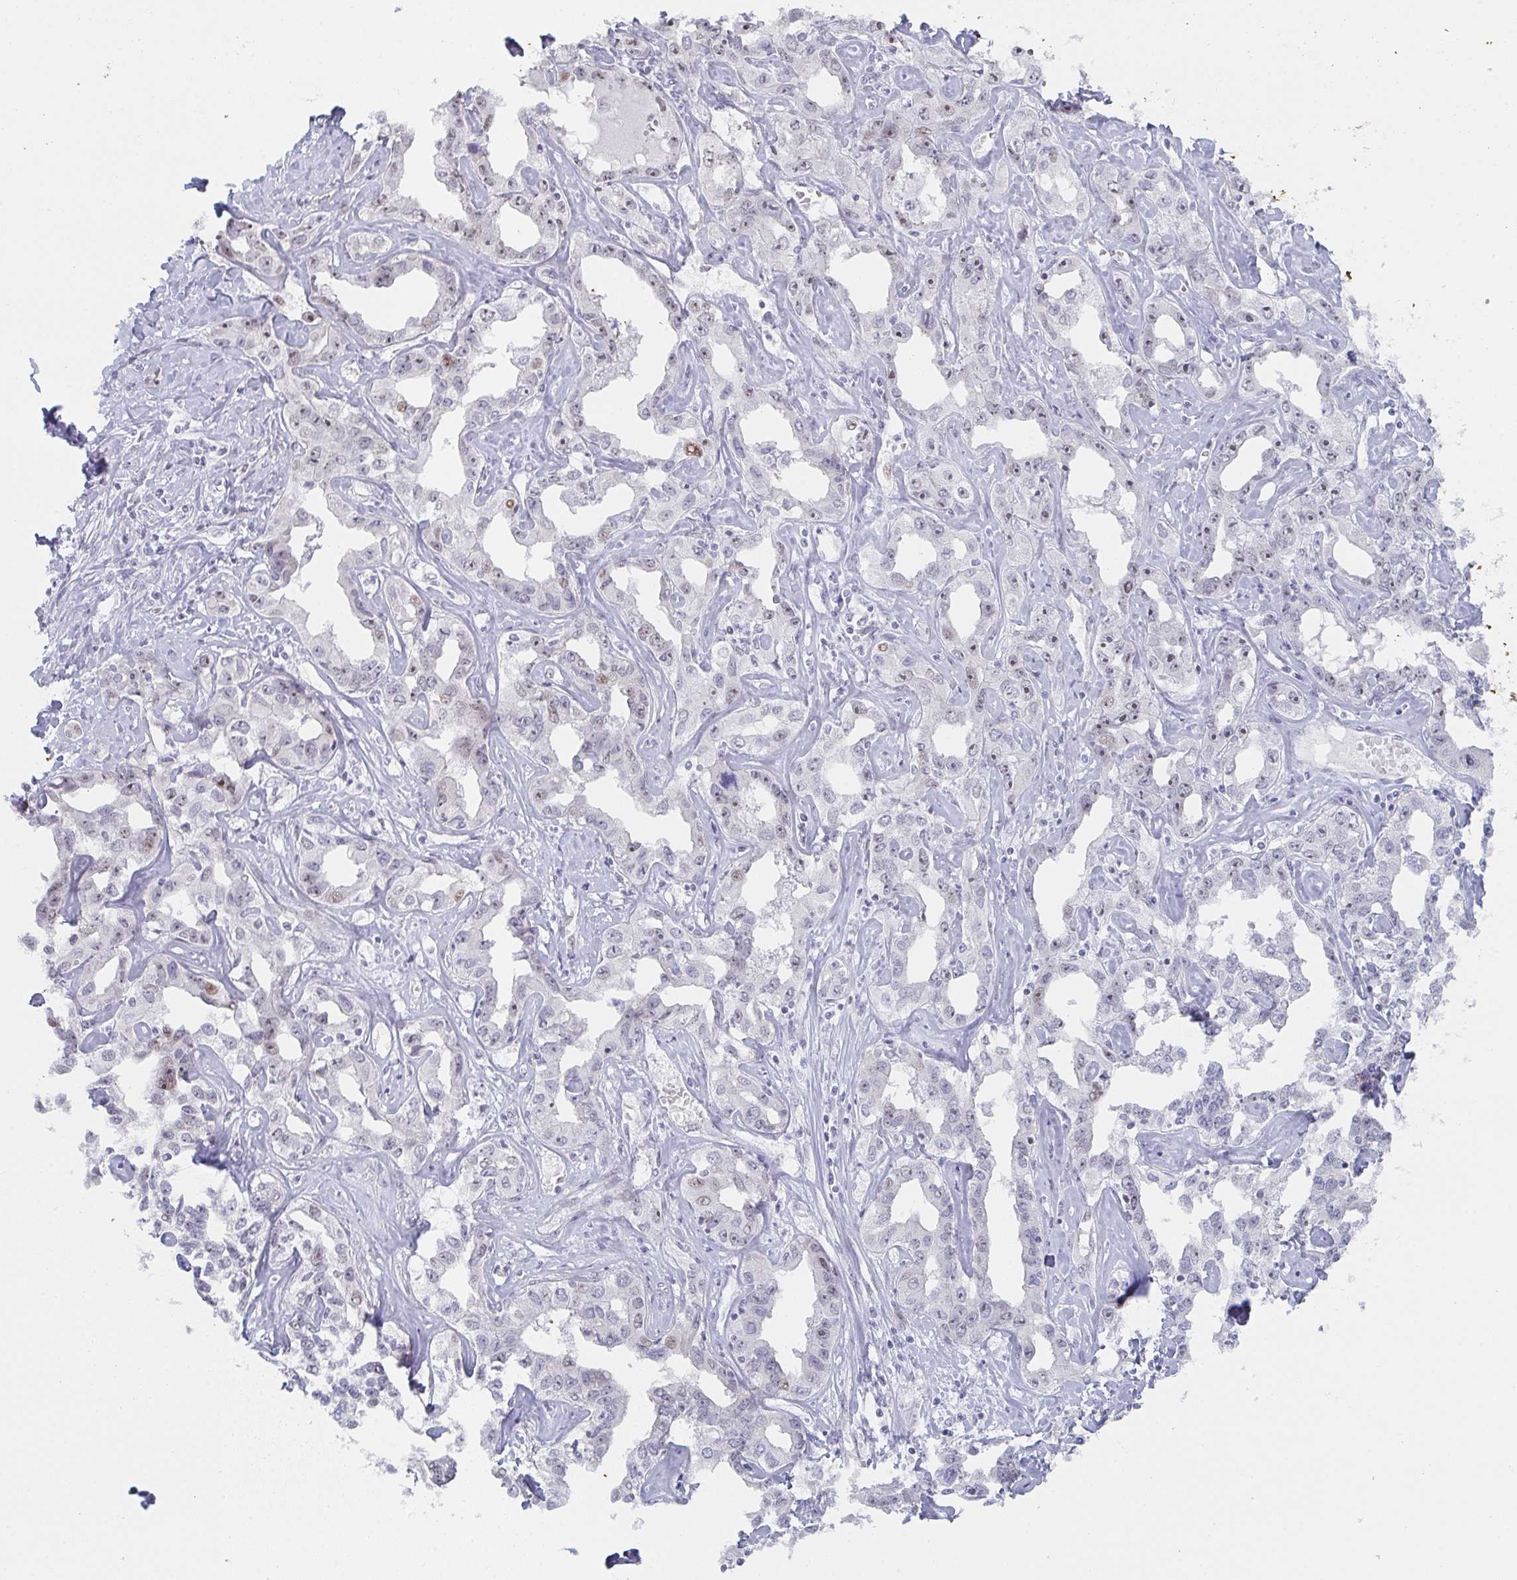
{"staining": {"intensity": "negative", "quantity": "none", "location": "none"}, "tissue": "liver cancer", "cell_type": "Tumor cells", "image_type": "cancer", "snomed": [{"axis": "morphology", "description": "Cholangiocarcinoma"}, {"axis": "topography", "description": "Liver"}], "caption": "A micrograph of human liver cancer is negative for staining in tumor cells.", "gene": "POU2AF2", "patient": {"sex": "male", "age": 59}}